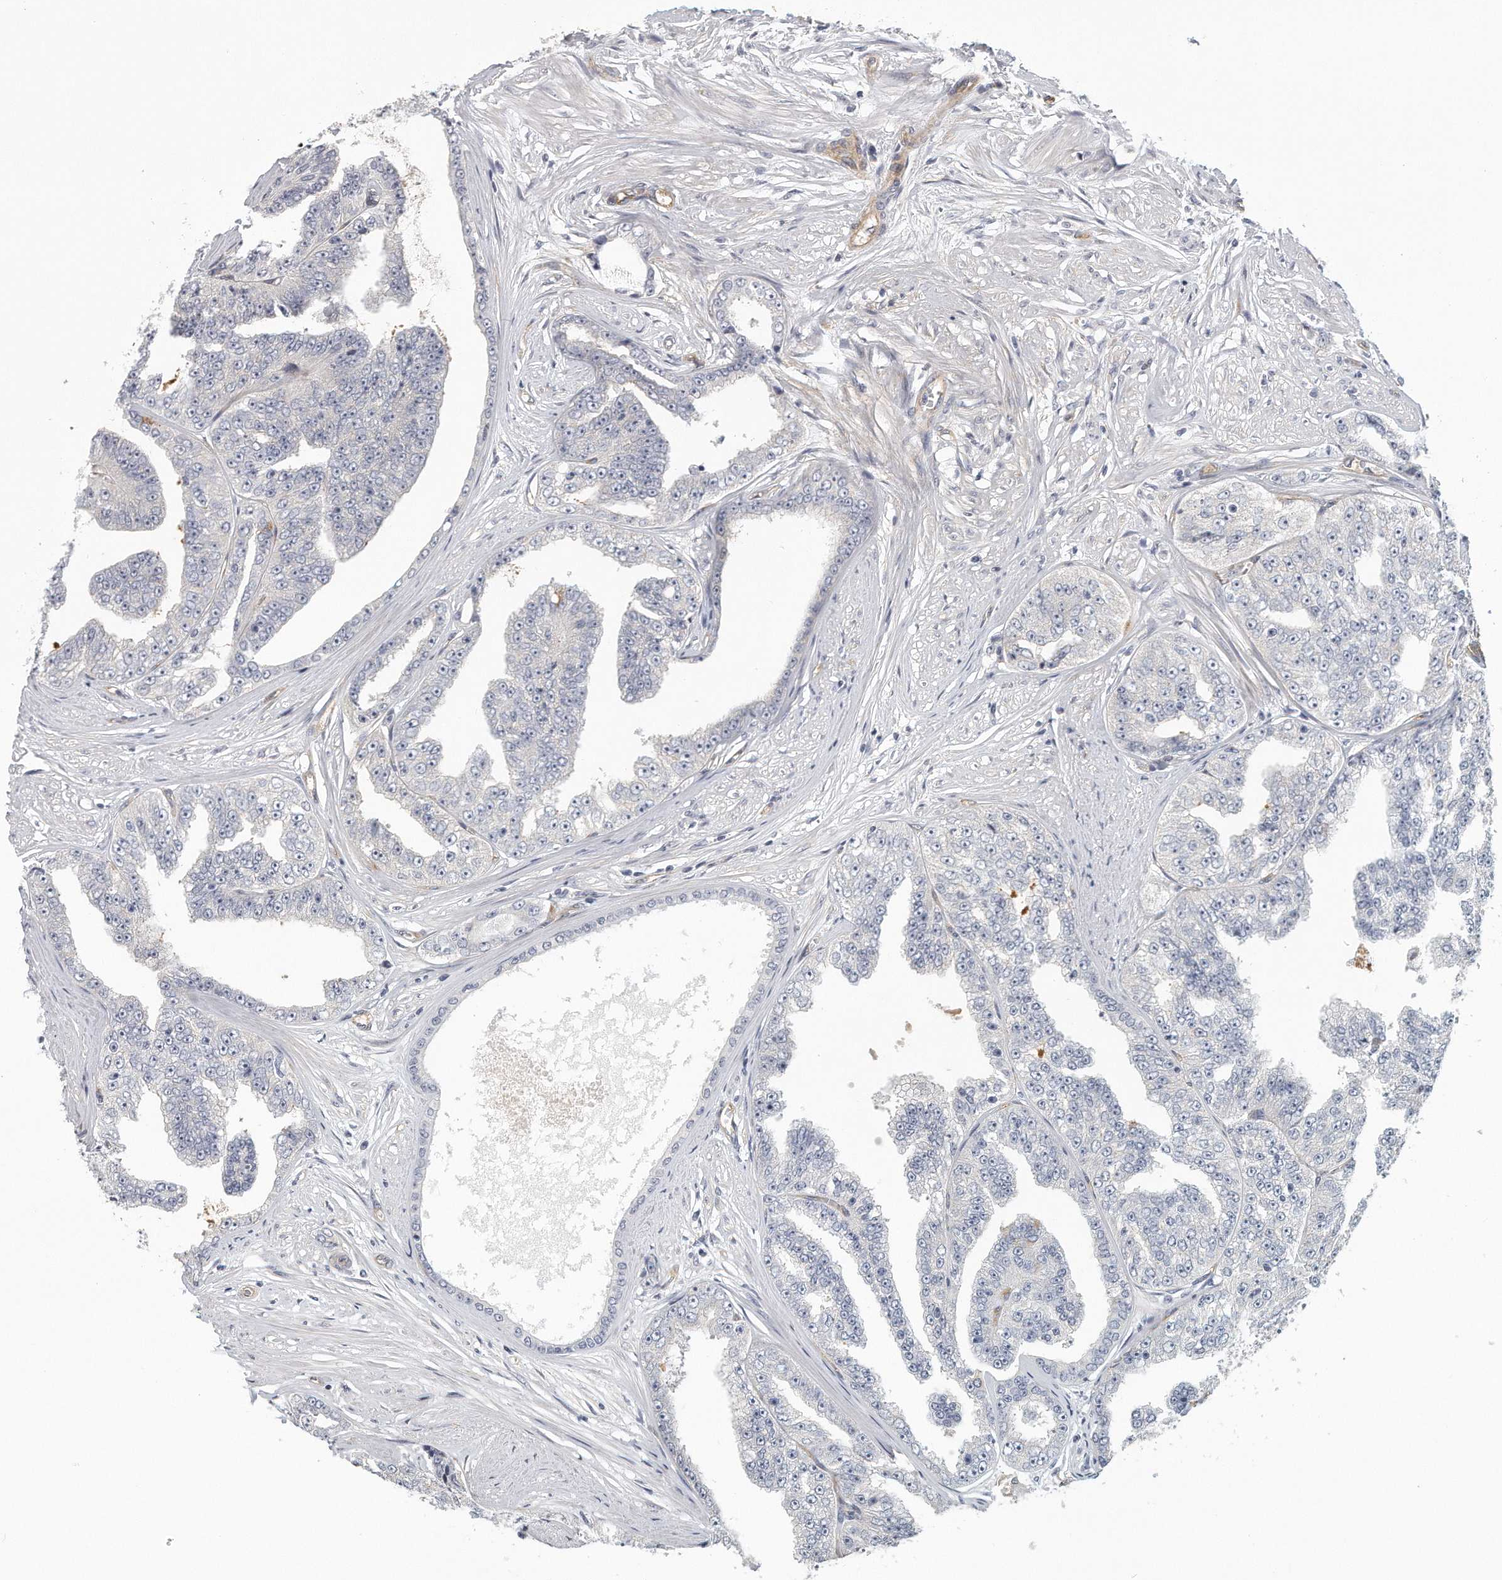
{"staining": {"intensity": "negative", "quantity": "none", "location": "none"}, "tissue": "prostate cancer", "cell_type": "Tumor cells", "image_type": "cancer", "snomed": [{"axis": "morphology", "description": "Adenocarcinoma, High grade"}, {"axis": "topography", "description": "Prostate"}], "caption": "Histopathology image shows no significant protein expression in tumor cells of prostate cancer.", "gene": "MTERF4", "patient": {"sex": "male", "age": 71}}